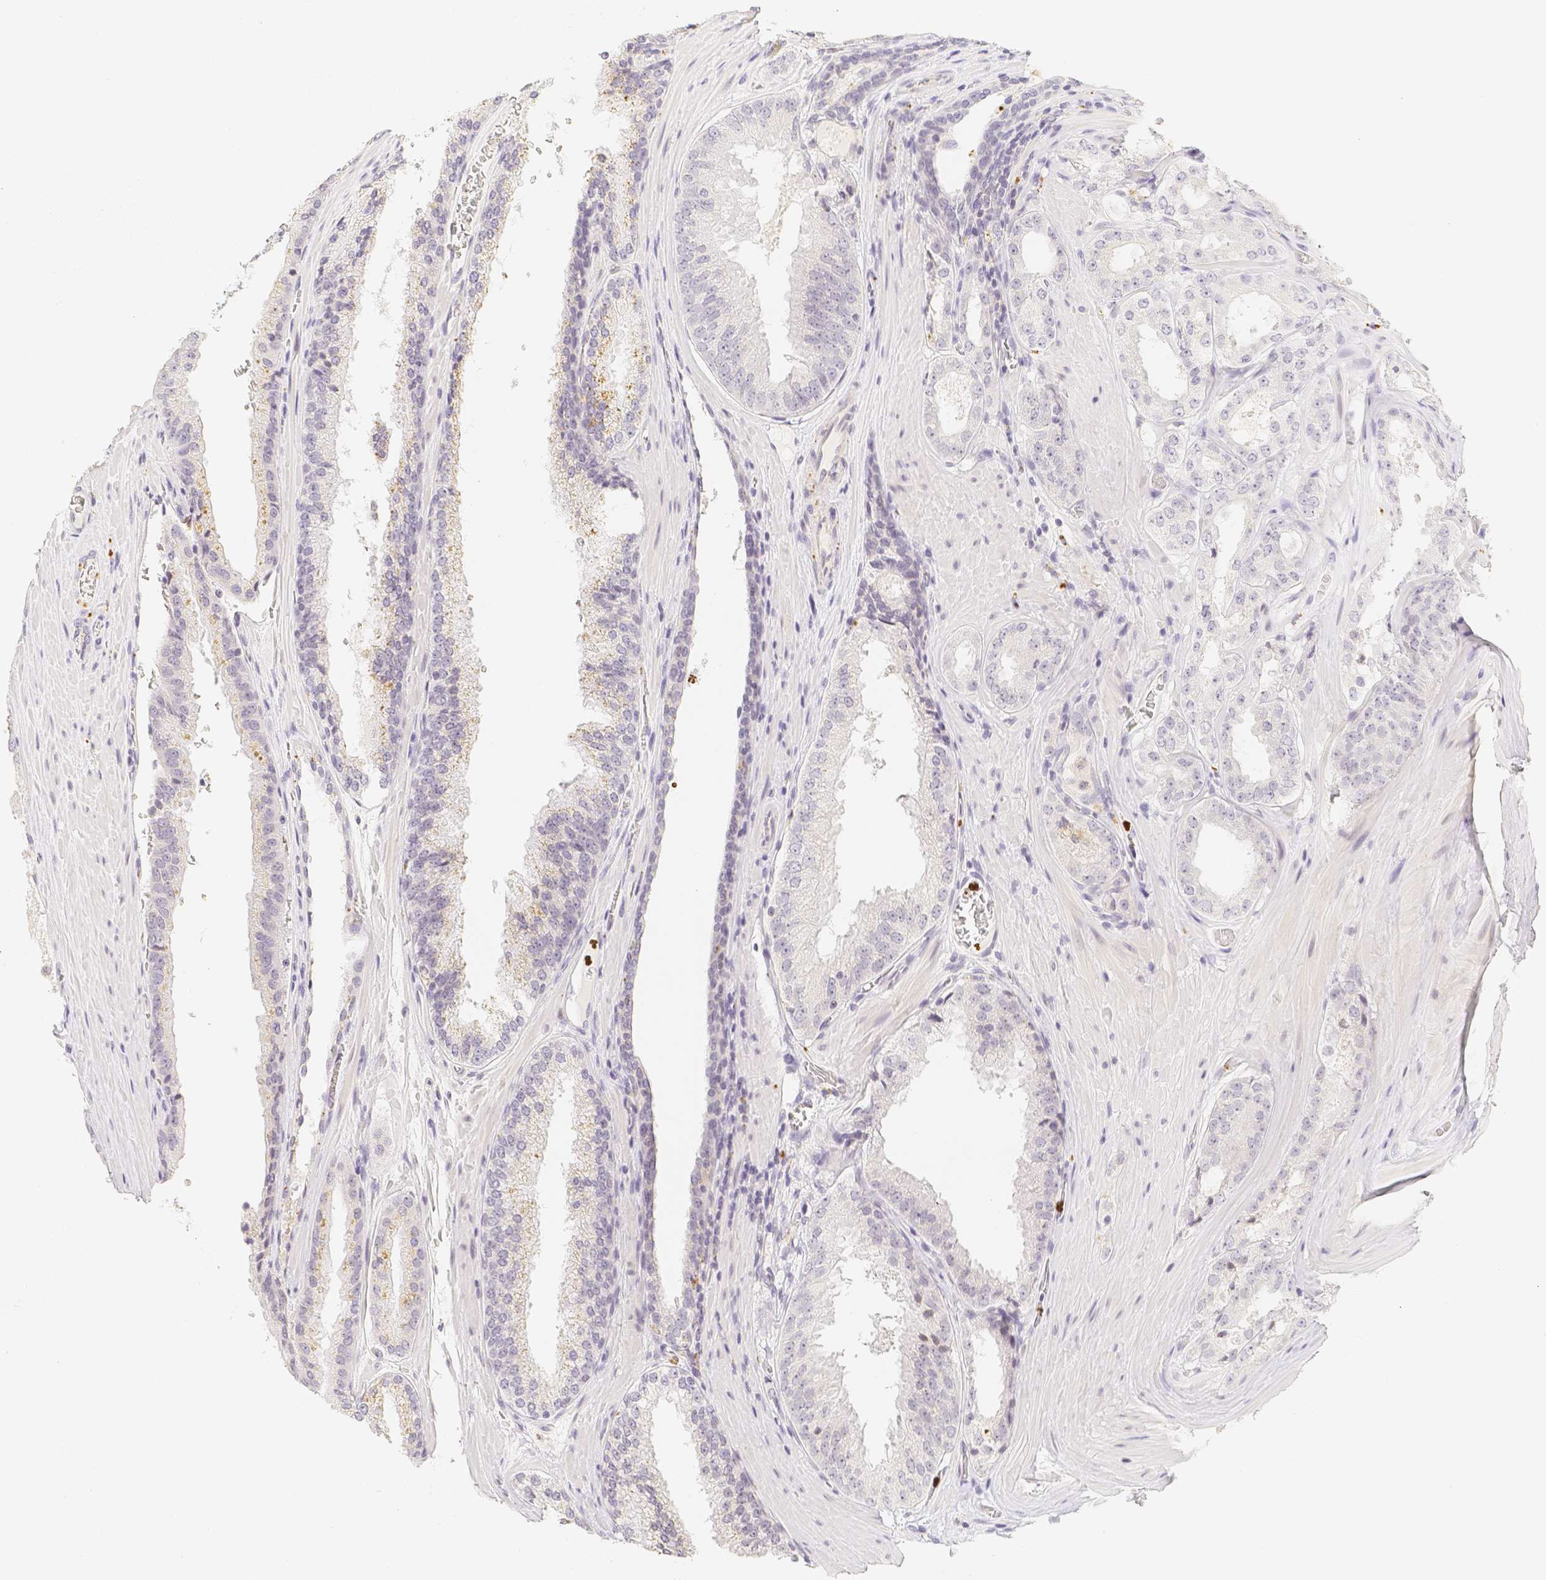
{"staining": {"intensity": "negative", "quantity": "none", "location": "none"}, "tissue": "prostate cancer", "cell_type": "Tumor cells", "image_type": "cancer", "snomed": [{"axis": "morphology", "description": "Adenocarcinoma, High grade"}, {"axis": "topography", "description": "Prostate"}], "caption": "An immunohistochemistry (IHC) micrograph of prostate high-grade adenocarcinoma is shown. There is no staining in tumor cells of prostate high-grade adenocarcinoma.", "gene": "PADI4", "patient": {"sex": "male", "age": 65}}